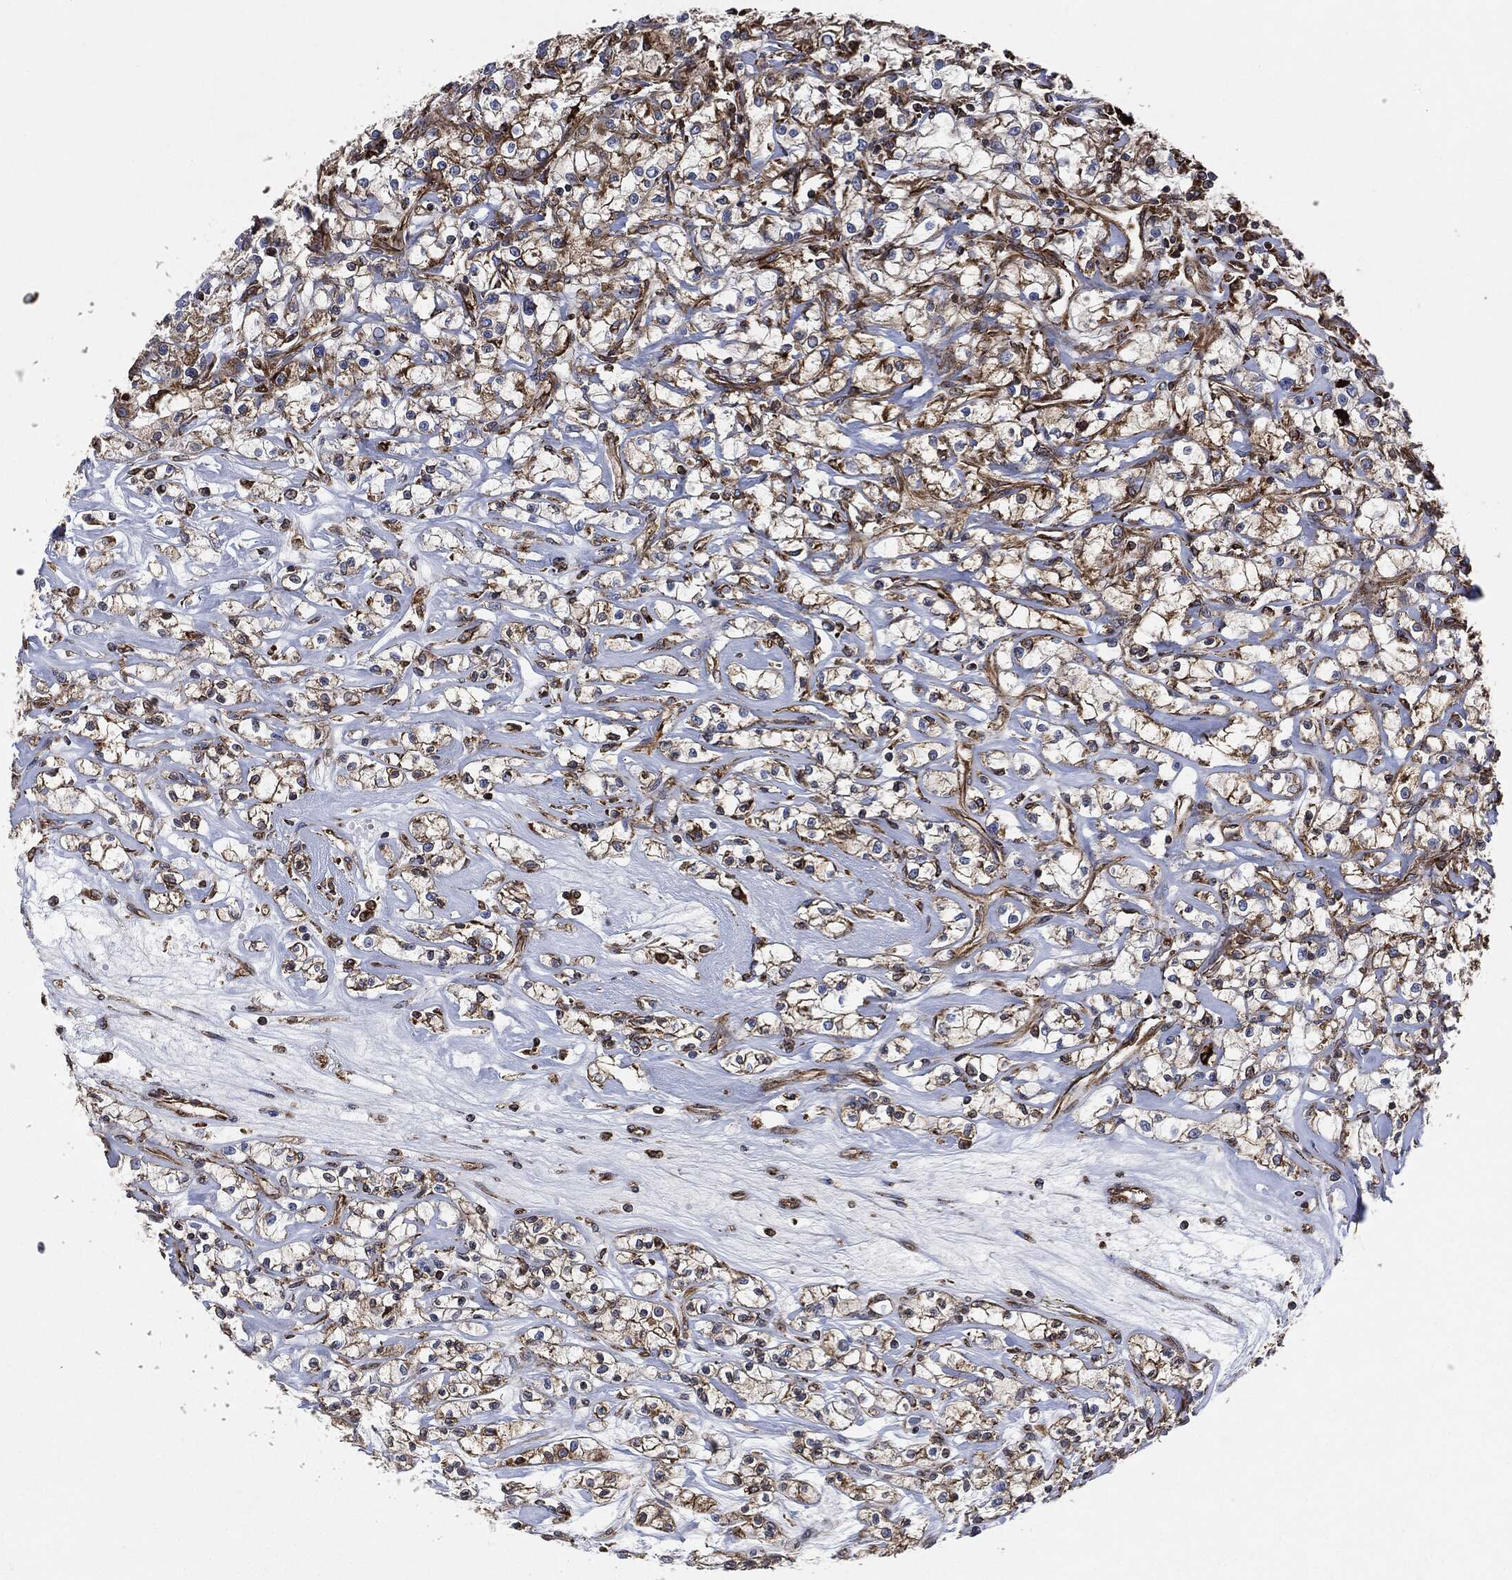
{"staining": {"intensity": "moderate", "quantity": "25%-75%", "location": "cytoplasmic/membranous"}, "tissue": "renal cancer", "cell_type": "Tumor cells", "image_type": "cancer", "snomed": [{"axis": "morphology", "description": "Adenocarcinoma, NOS"}, {"axis": "topography", "description": "Kidney"}], "caption": "Moderate cytoplasmic/membranous protein positivity is identified in approximately 25%-75% of tumor cells in renal adenocarcinoma. (Brightfield microscopy of DAB IHC at high magnification).", "gene": "AMFR", "patient": {"sex": "female", "age": 59}}